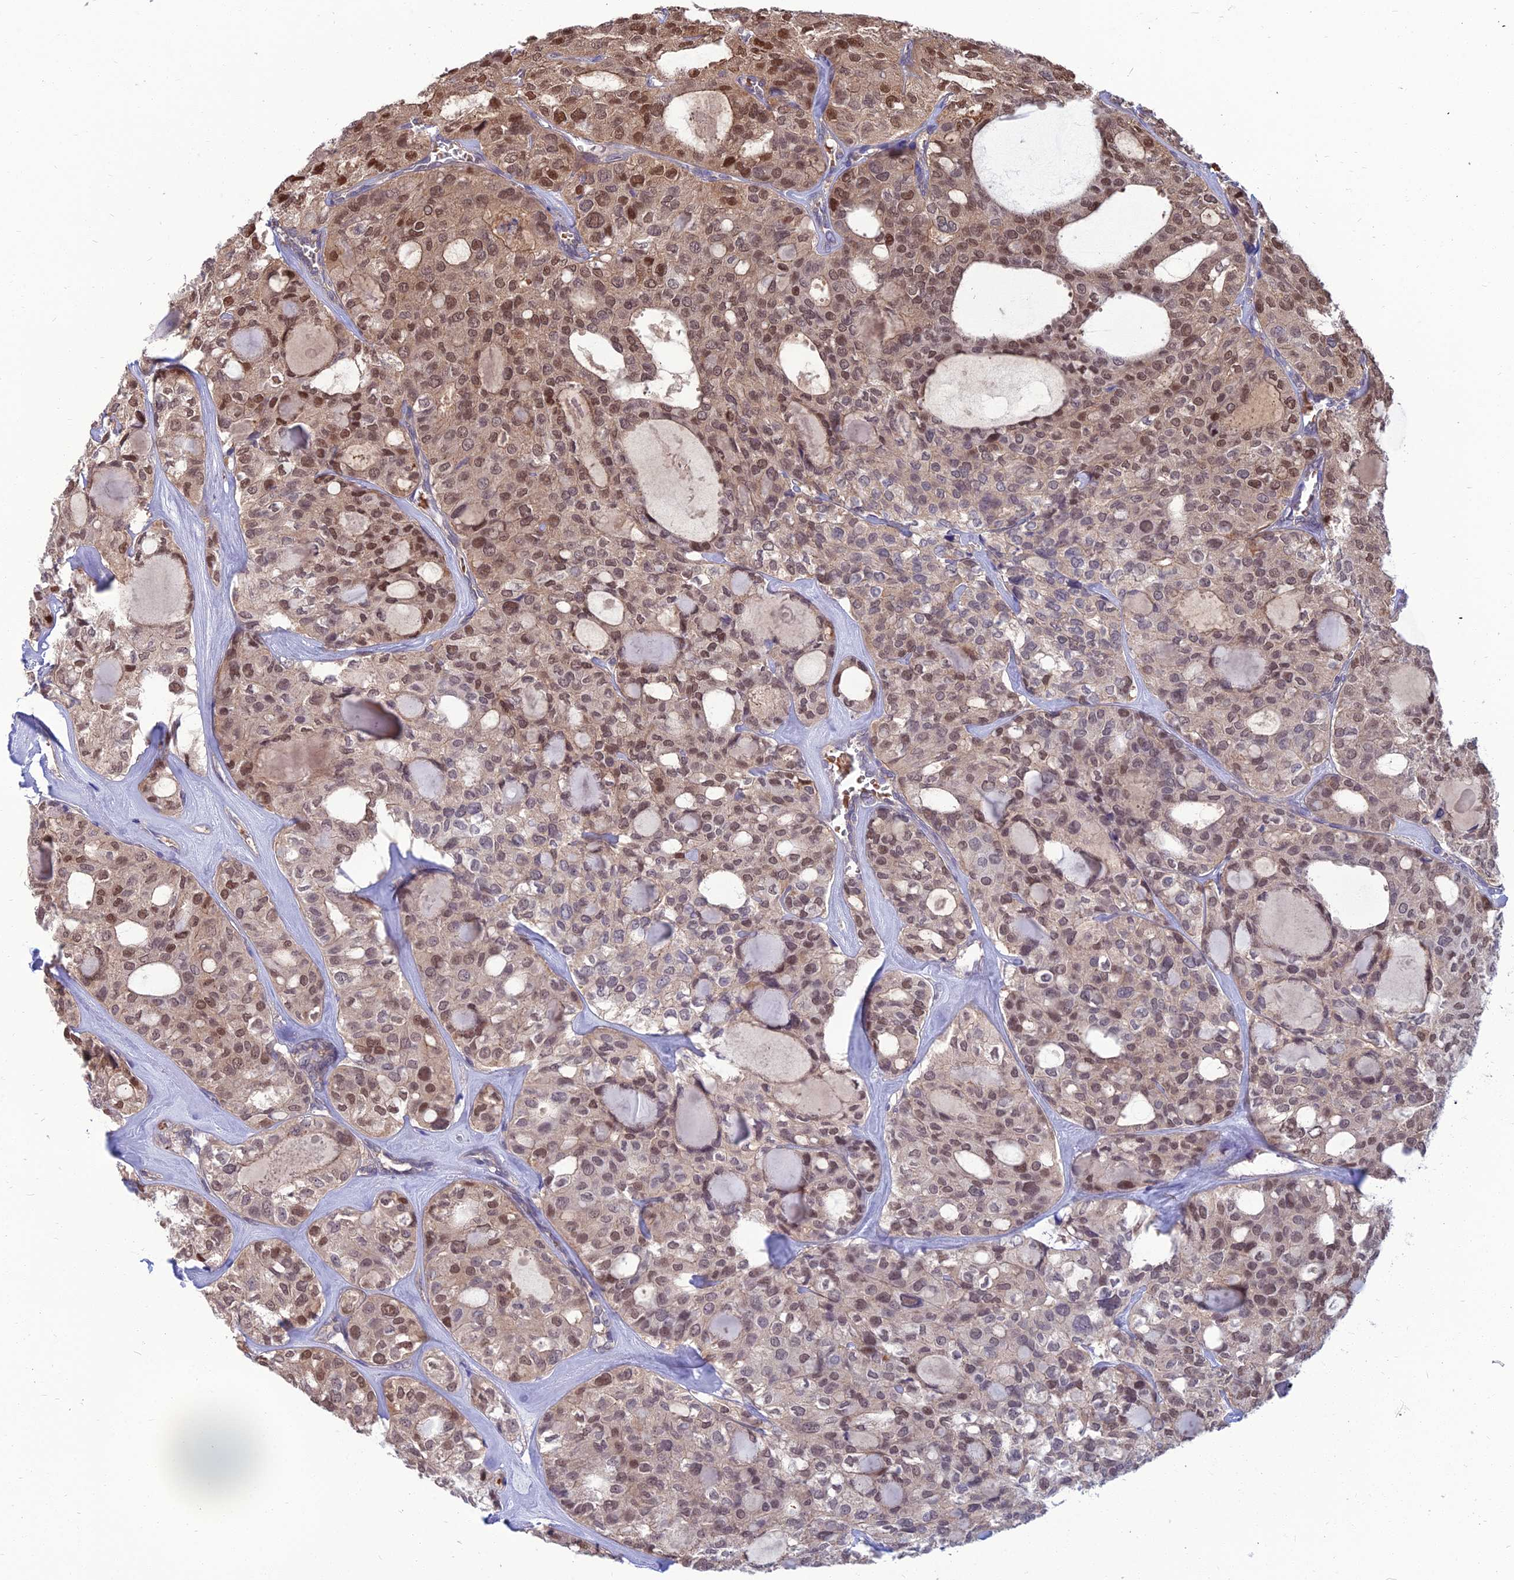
{"staining": {"intensity": "moderate", "quantity": ">75%", "location": "nuclear"}, "tissue": "thyroid cancer", "cell_type": "Tumor cells", "image_type": "cancer", "snomed": [{"axis": "morphology", "description": "Follicular adenoma carcinoma, NOS"}, {"axis": "topography", "description": "Thyroid gland"}], "caption": "Thyroid follicular adenoma carcinoma was stained to show a protein in brown. There is medium levels of moderate nuclear expression in about >75% of tumor cells.", "gene": "OPA3", "patient": {"sex": "male", "age": 75}}